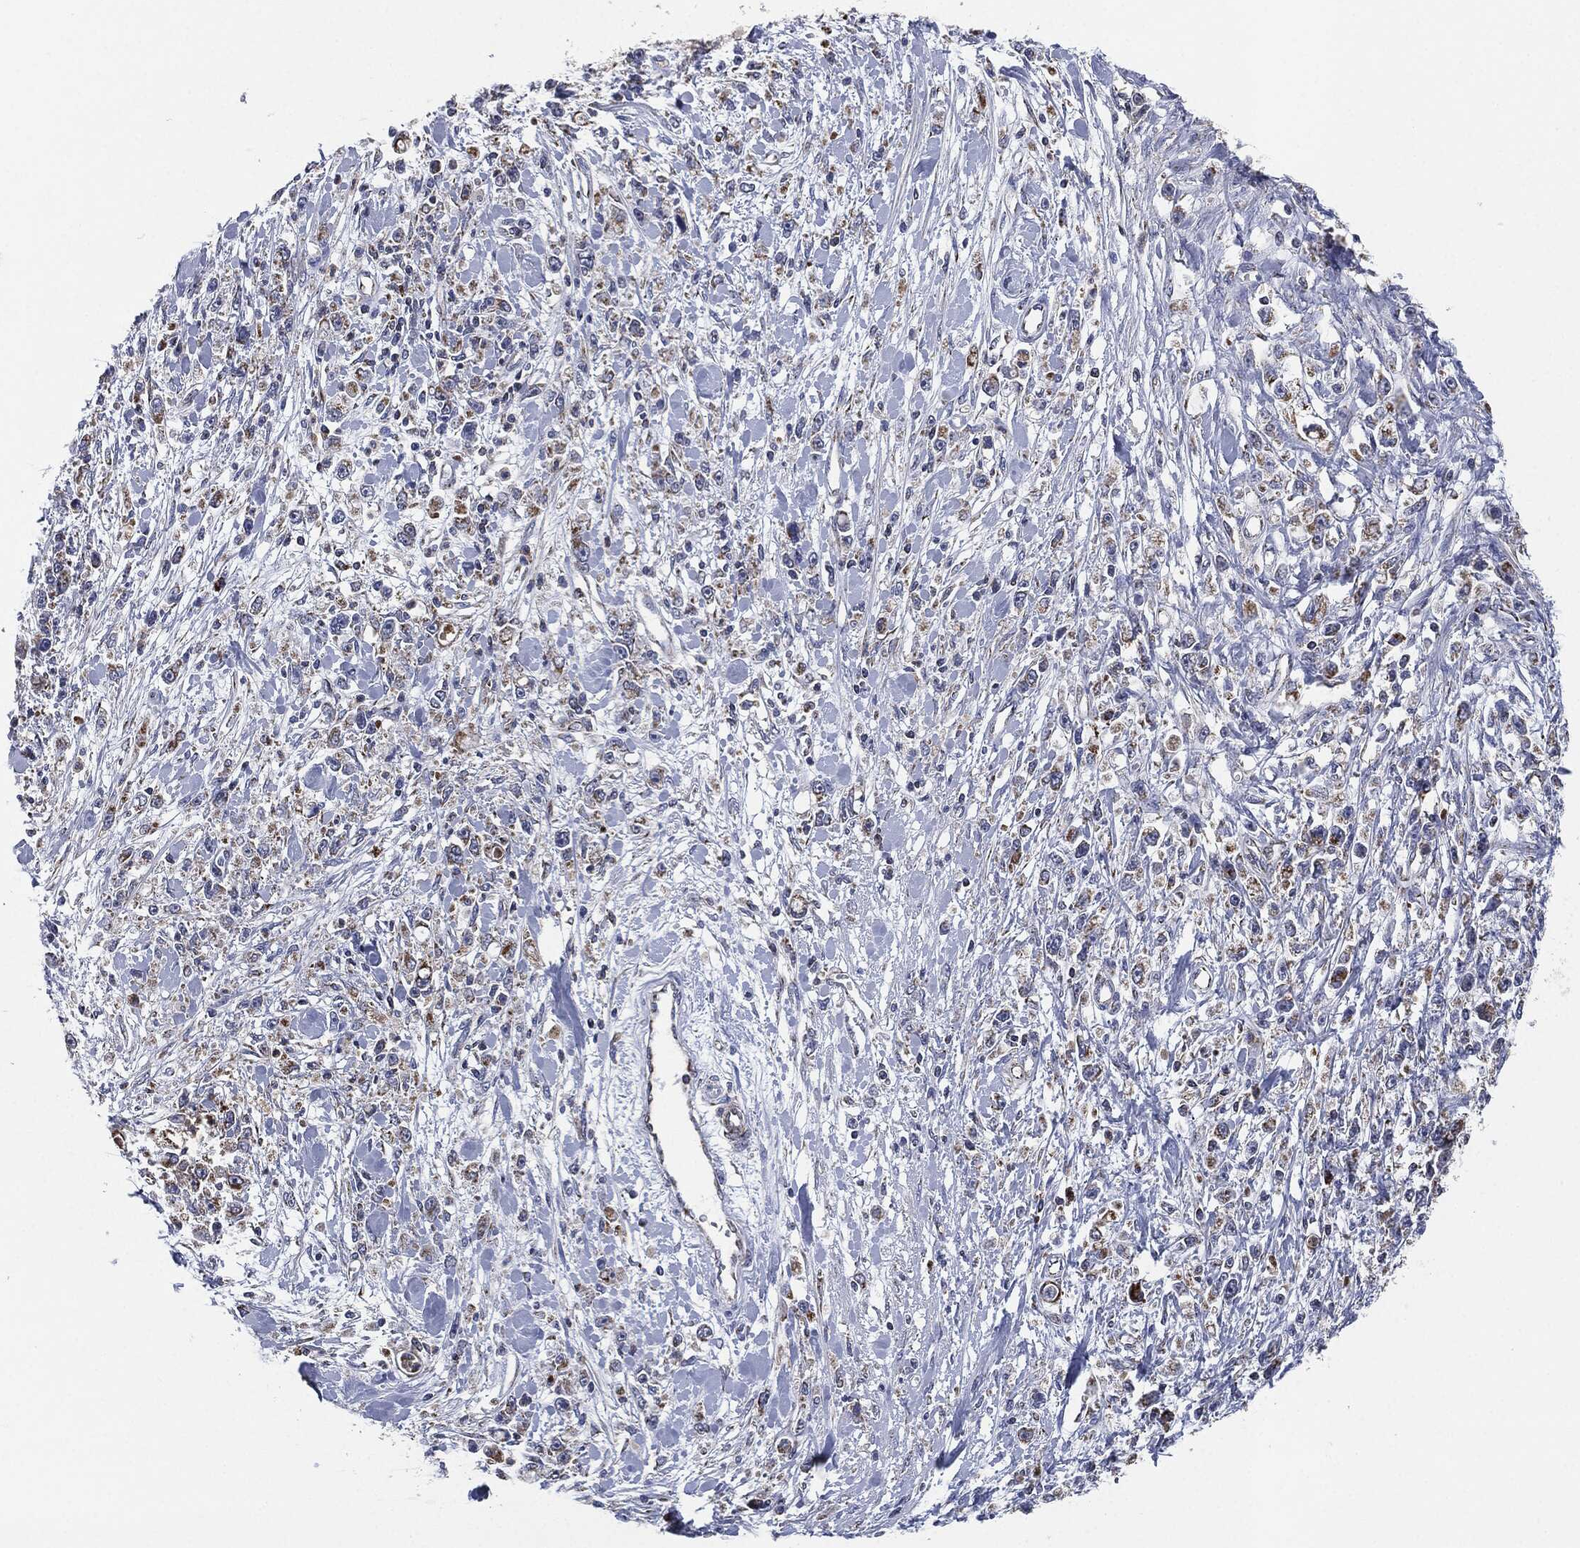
{"staining": {"intensity": "moderate", "quantity": "<25%", "location": "cytoplasmic/membranous"}, "tissue": "stomach cancer", "cell_type": "Tumor cells", "image_type": "cancer", "snomed": [{"axis": "morphology", "description": "Adenocarcinoma, NOS"}, {"axis": "topography", "description": "Stomach"}], "caption": "The photomicrograph displays immunohistochemical staining of stomach adenocarcinoma. There is moderate cytoplasmic/membranous expression is identified in about <25% of tumor cells.", "gene": "NDUFV2", "patient": {"sex": "female", "age": 59}}